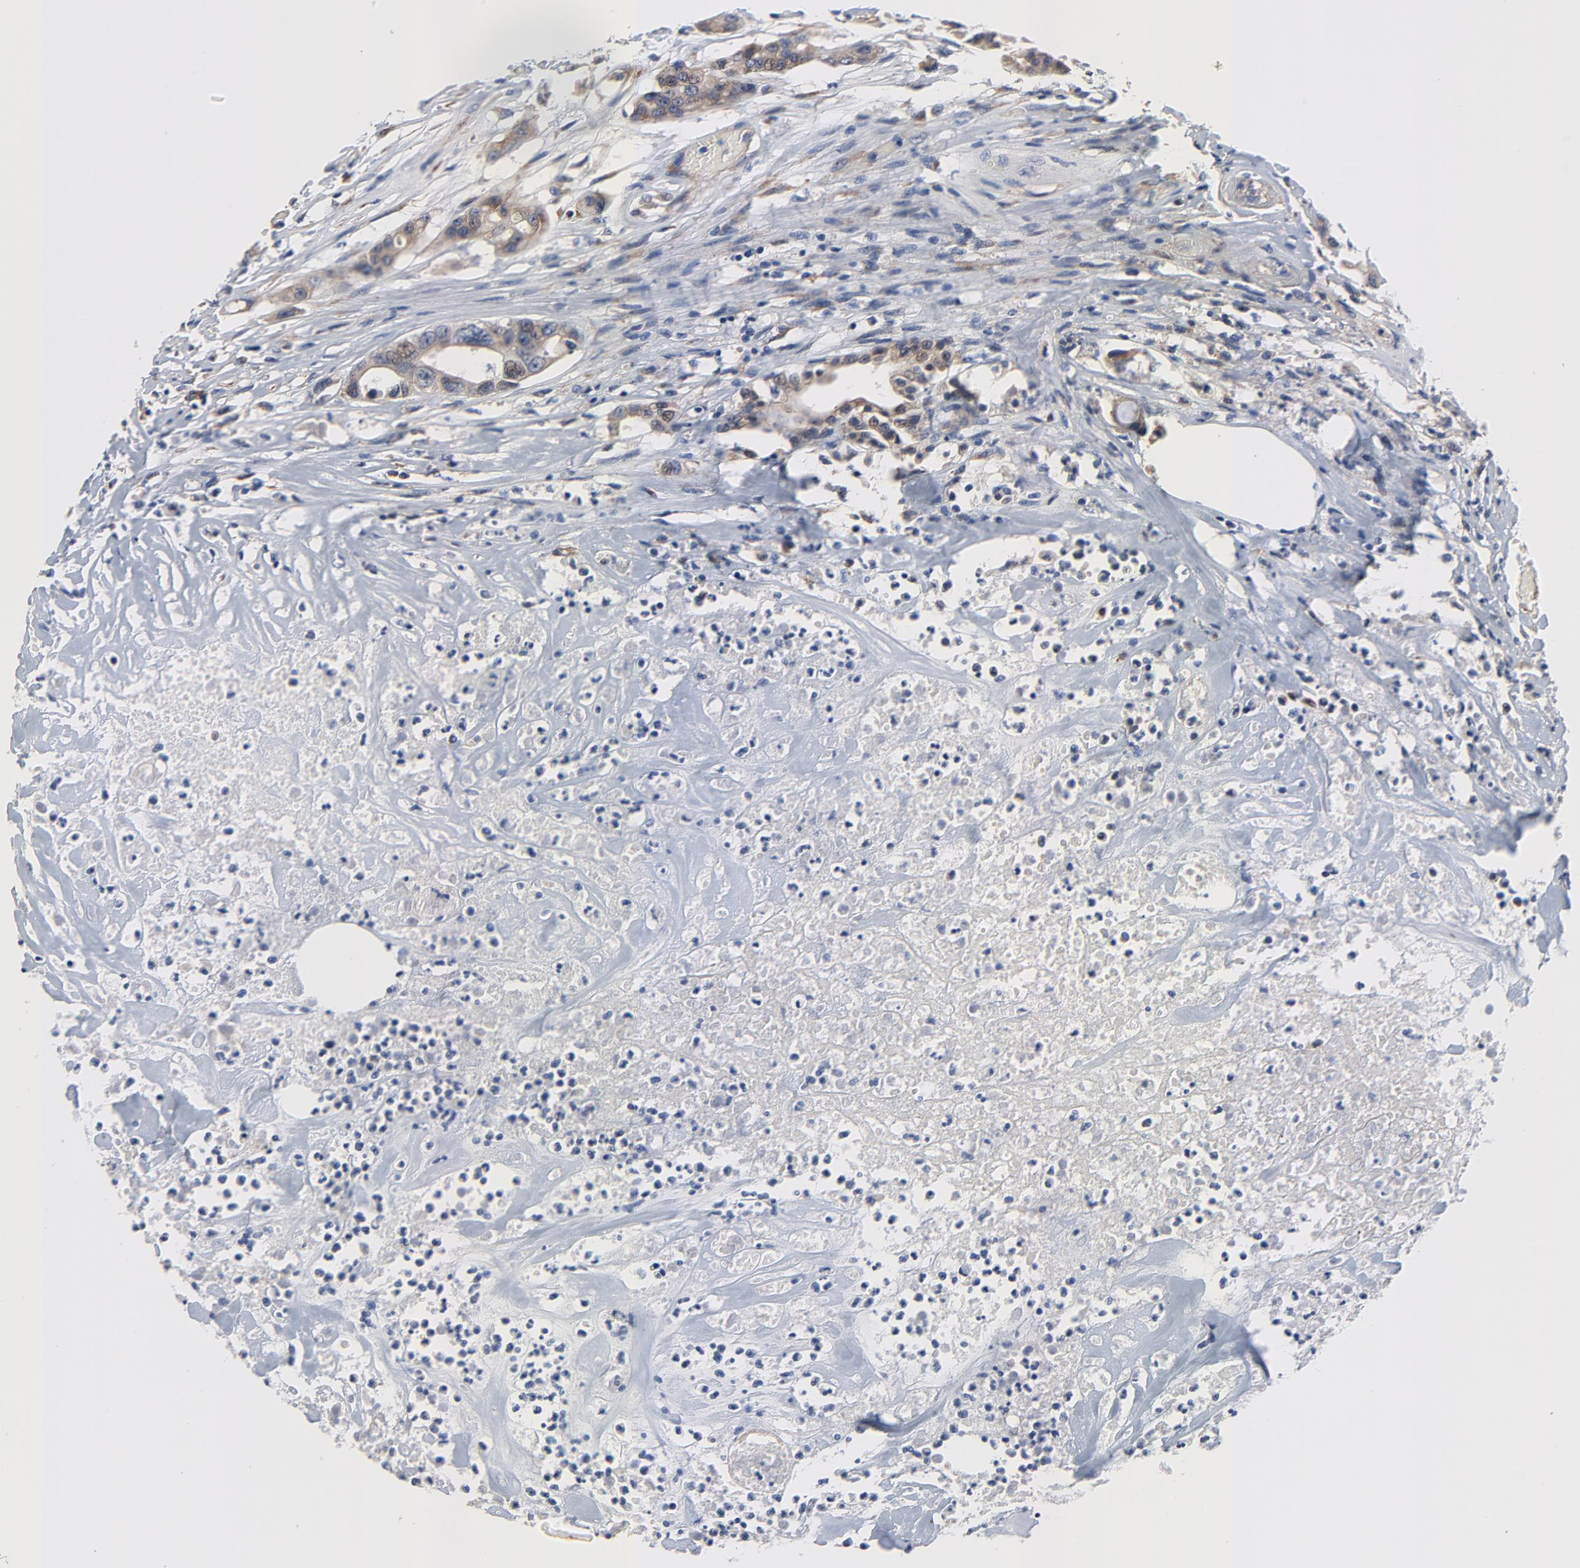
{"staining": {"intensity": "moderate", "quantity": ">75%", "location": "cytoplasmic/membranous"}, "tissue": "colorectal cancer", "cell_type": "Tumor cells", "image_type": "cancer", "snomed": [{"axis": "morphology", "description": "Adenocarcinoma, NOS"}, {"axis": "topography", "description": "Colon"}], "caption": "High-power microscopy captured an immunohistochemistry (IHC) image of colorectal cancer (adenocarcinoma), revealing moderate cytoplasmic/membranous expression in approximately >75% of tumor cells.", "gene": "VAV2", "patient": {"sex": "female", "age": 70}}